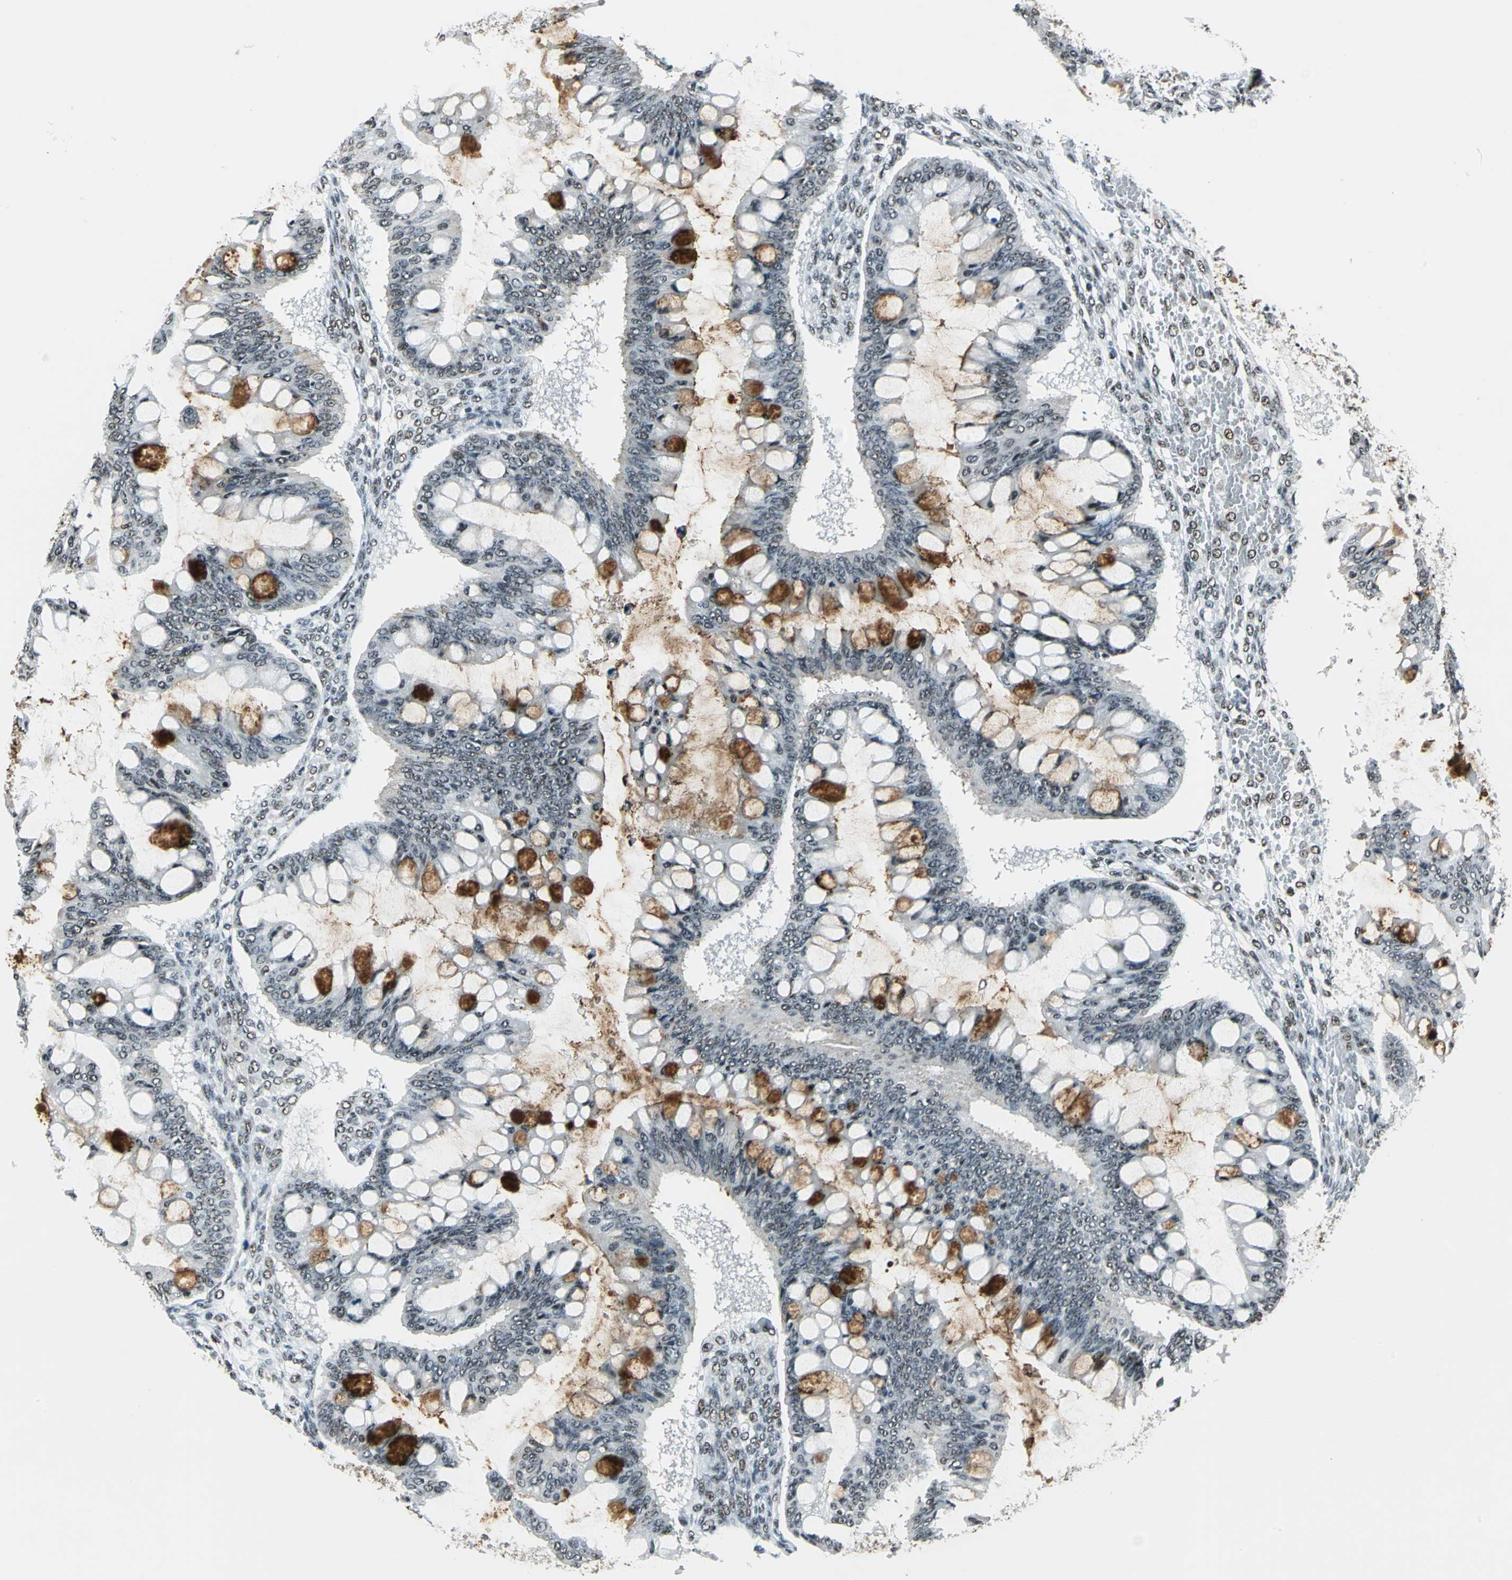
{"staining": {"intensity": "strong", "quantity": "25%-75%", "location": "cytoplasmic/membranous"}, "tissue": "ovarian cancer", "cell_type": "Tumor cells", "image_type": "cancer", "snomed": [{"axis": "morphology", "description": "Cystadenocarcinoma, mucinous, NOS"}, {"axis": "topography", "description": "Ovary"}], "caption": "This photomicrograph demonstrates immunohistochemistry staining of human ovarian cancer (mucinous cystadenocarcinoma), with high strong cytoplasmic/membranous staining in about 25%-75% of tumor cells.", "gene": "KAT6B", "patient": {"sex": "female", "age": 73}}